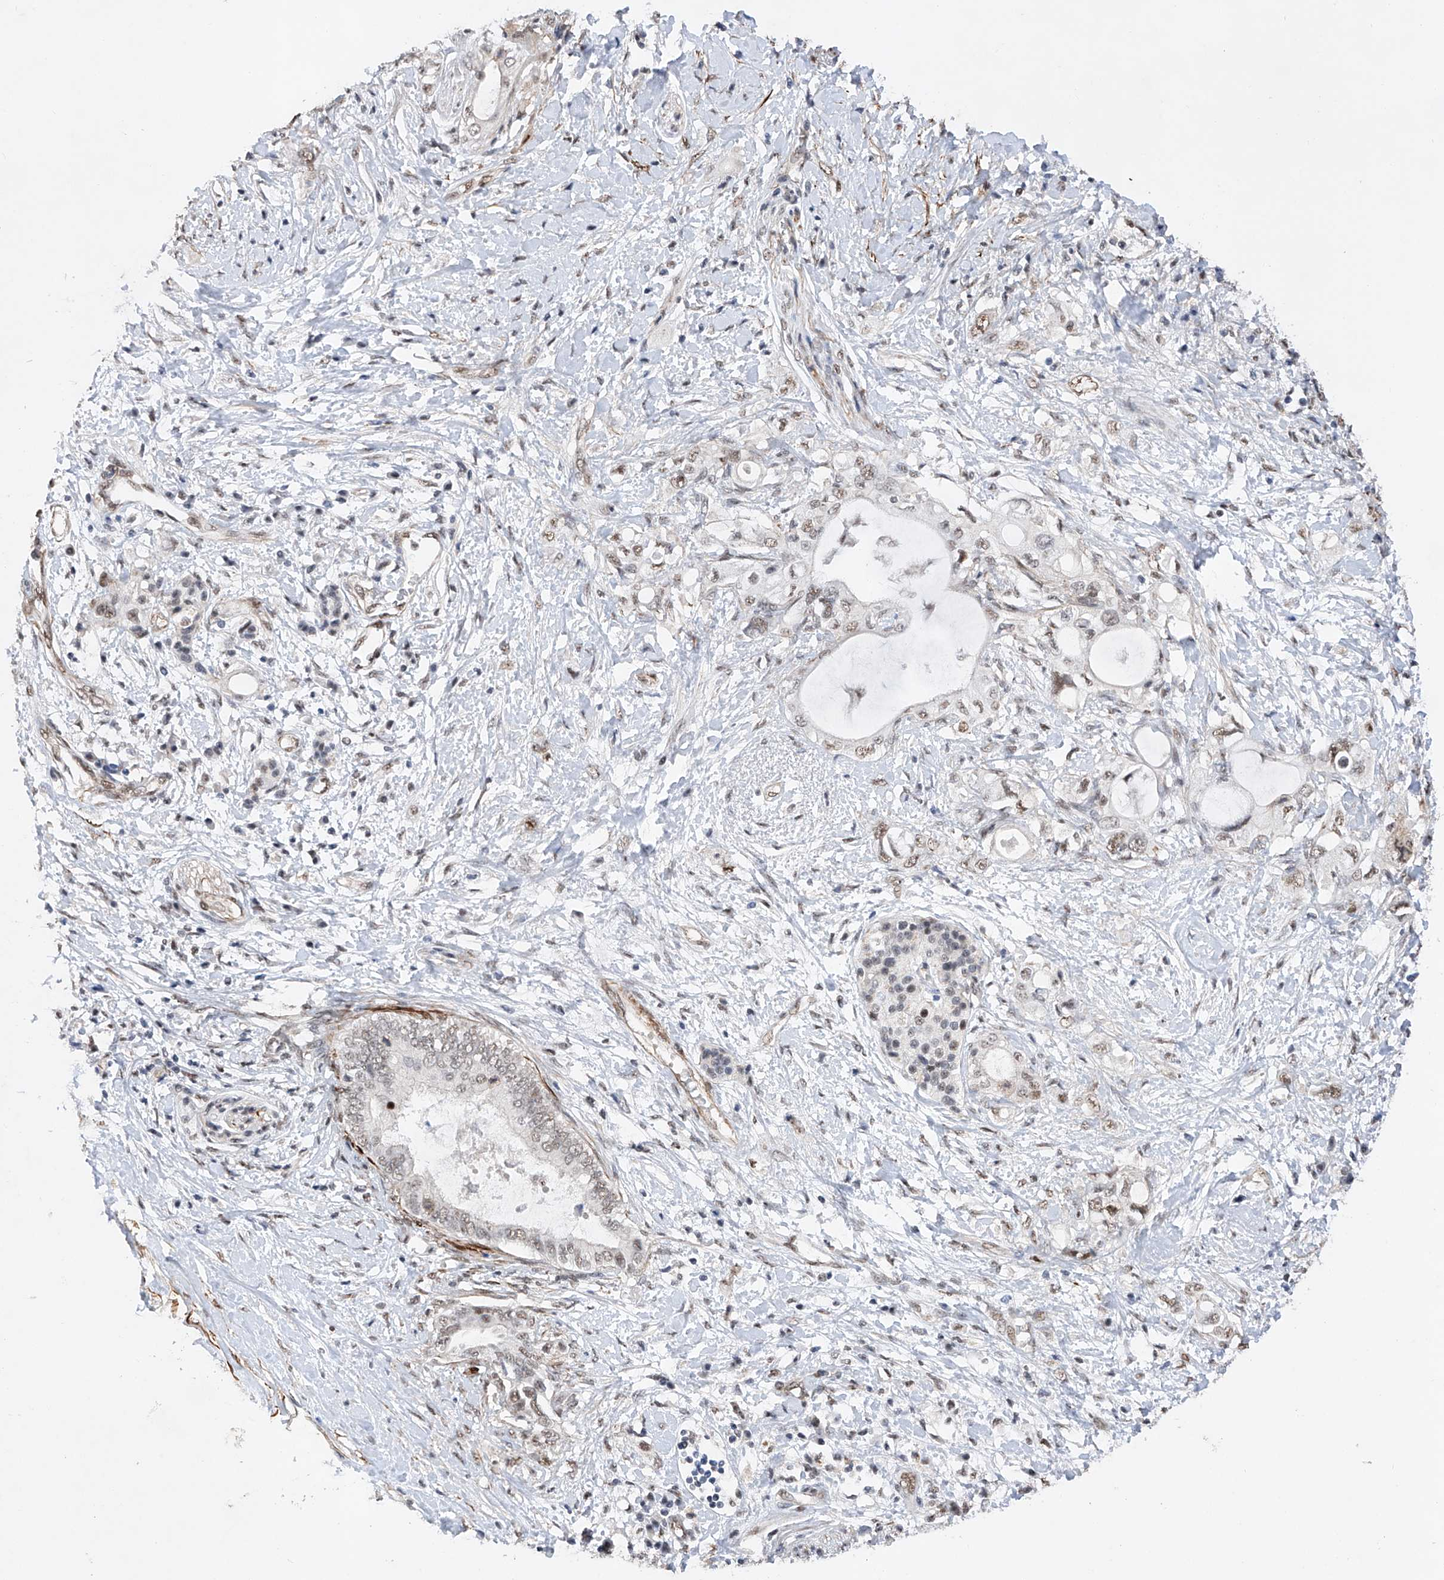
{"staining": {"intensity": "negative", "quantity": "none", "location": "none"}, "tissue": "pancreatic cancer", "cell_type": "Tumor cells", "image_type": "cancer", "snomed": [{"axis": "morphology", "description": "Adenocarcinoma, NOS"}, {"axis": "topography", "description": "Pancreas"}], "caption": "Tumor cells show no significant protein expression in adenocarcinoma (pancreatic).", "gene": "NFATC4", "patient": {"sex": "female", "age": 56}}